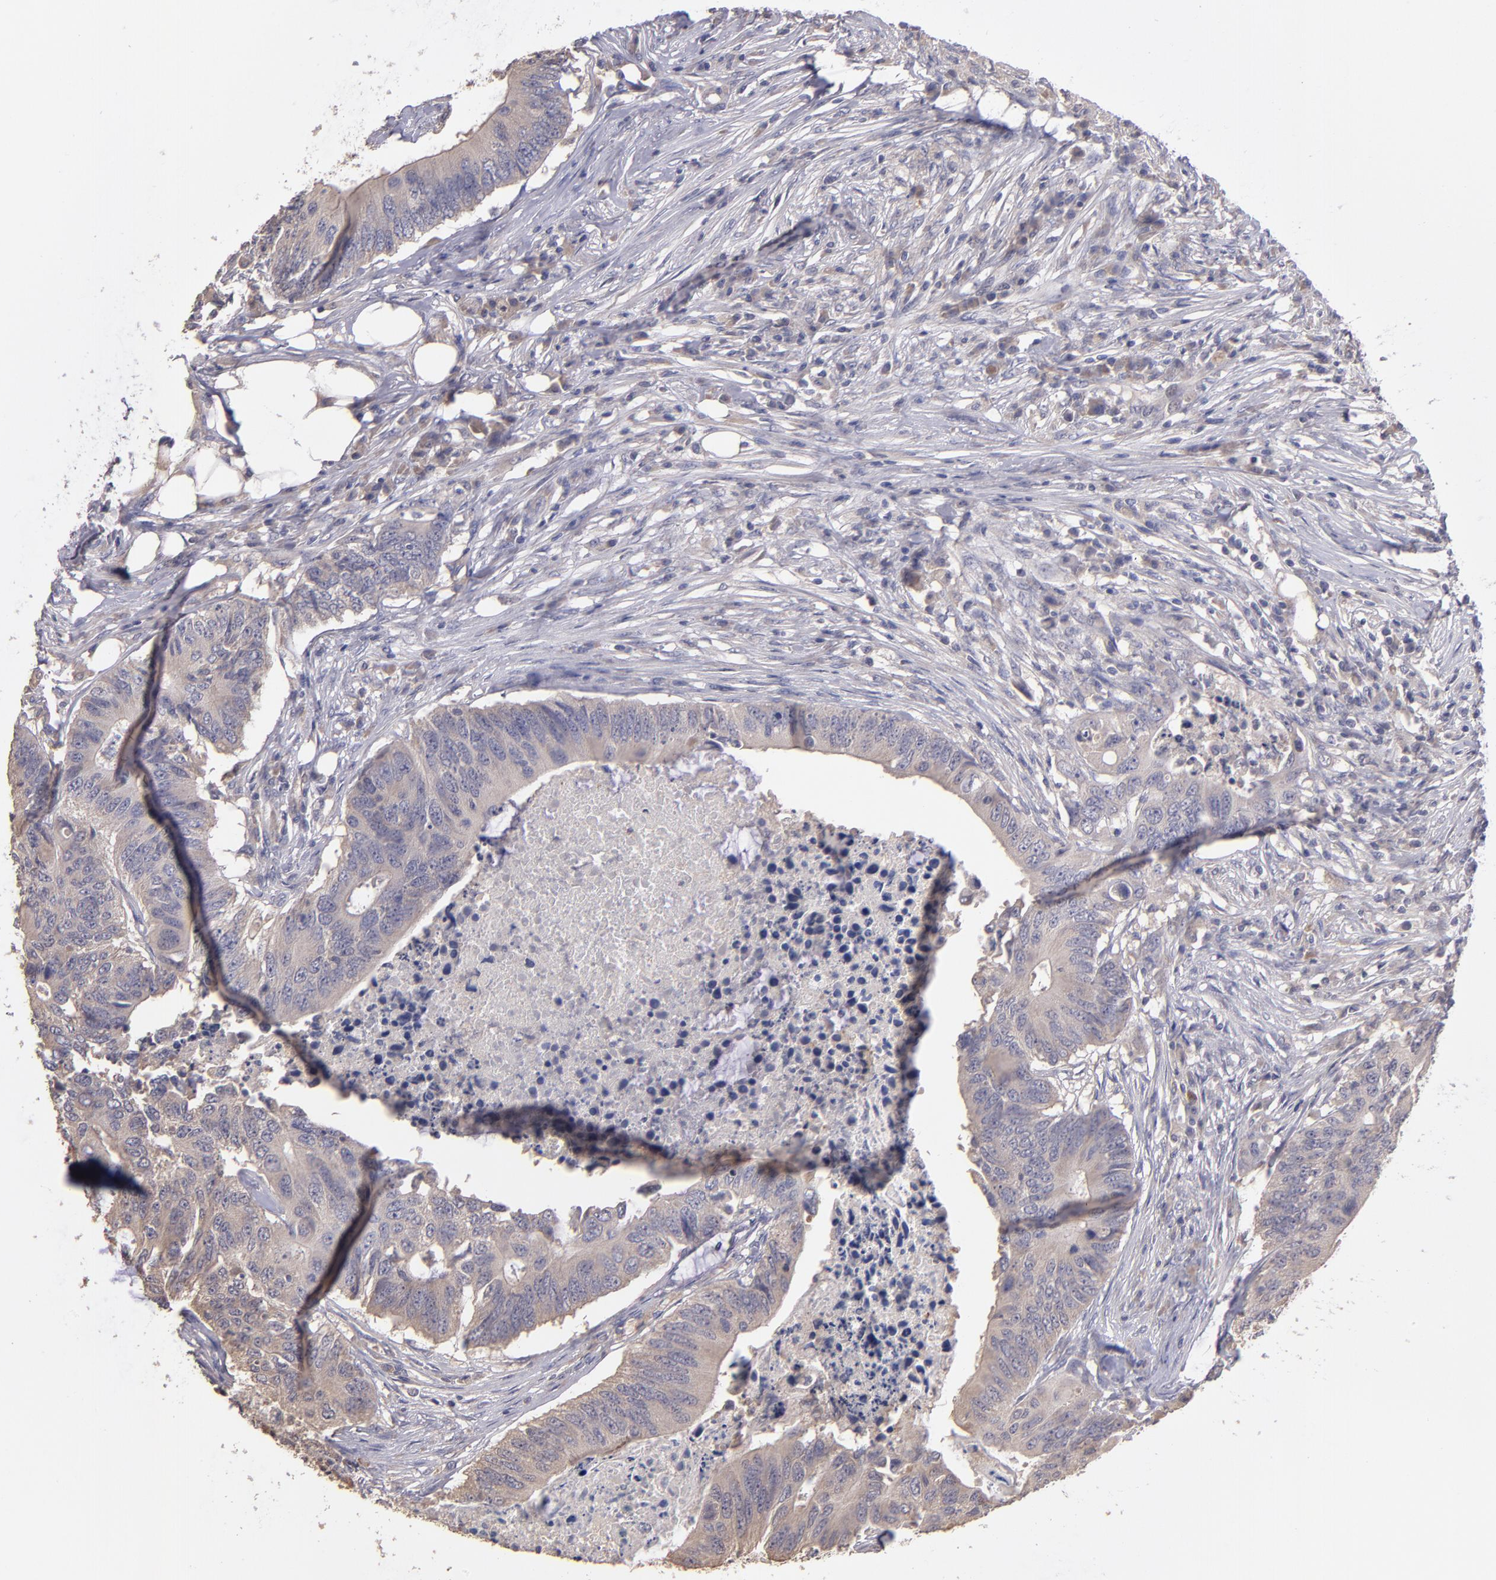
{"staining": {"intensity": "weak", "quantity": "<25%", "location": "cytoplasmic/membranous"}, "tissue": "colorectal cancer", "cell_type": "Tumor cells", "image_type": "cancer", "snomed": [{"axis": "morphology", "description": "Adenocarcinoma, NOS"}, {"axis": "topography", "description": "Colon"}], "caption": "Immunohistochemical staining of human colorectal adenocarcinoma shows no significant staining in tumor cells. The staining was performed using DAB to visualize the protein expression in brown, while the nuclei were stained in blue with hematoxylin (Magnification: 20x).", "gene": "GNAZ", "patient": {"sex": "male", "age": 71}}